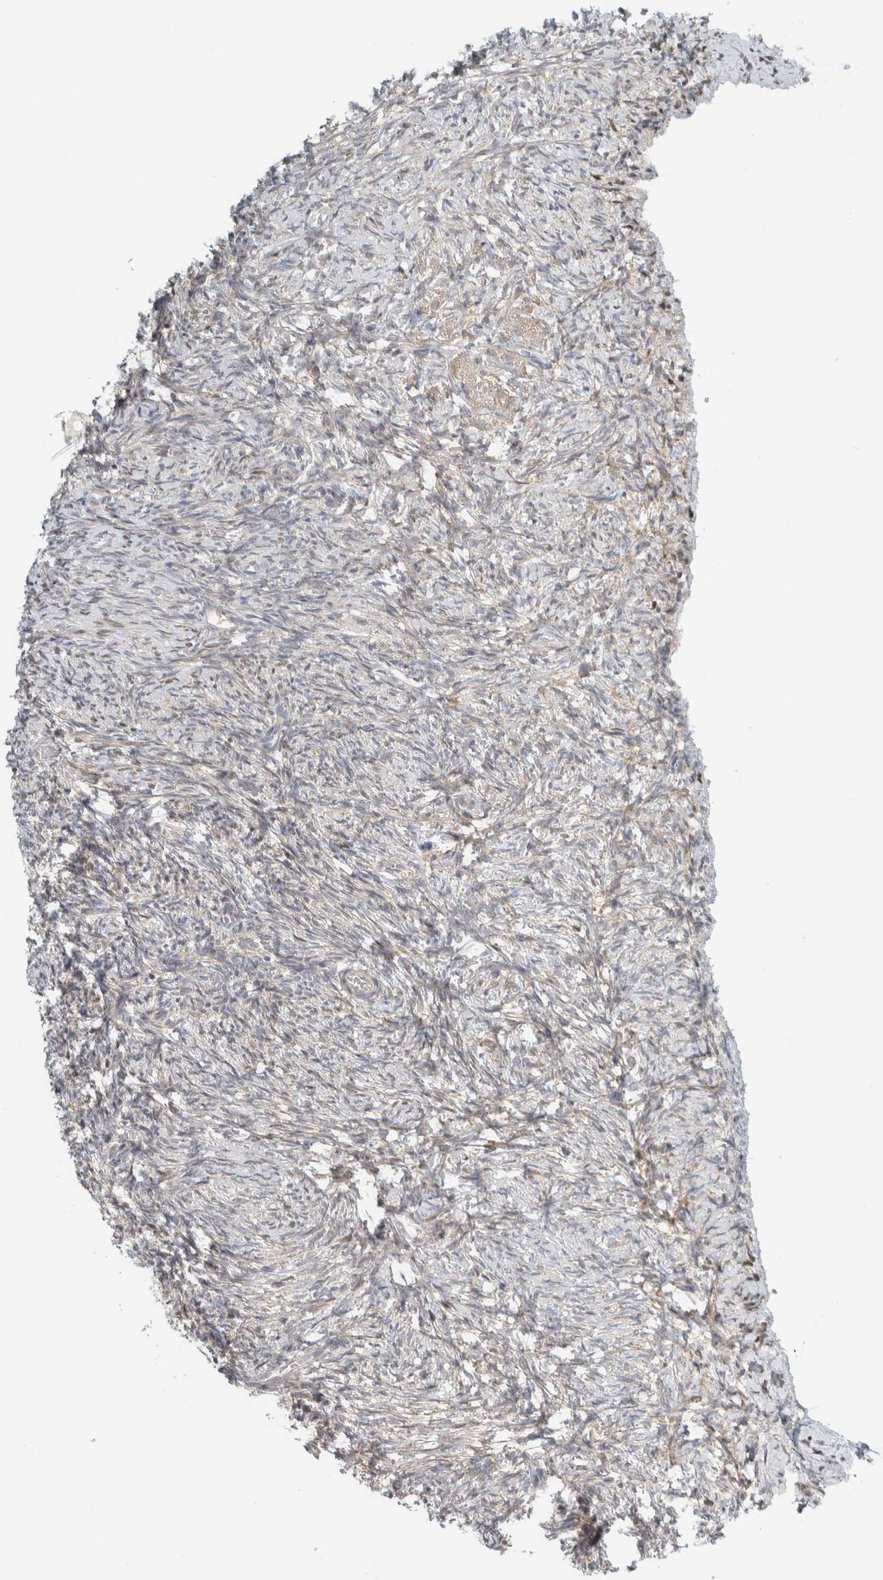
{"staining": {"intensity": "weak", "quantity": "25%-75%", "location": "cytoplasmic/membranous,nuclear"}, "tissue": "ovary", "cell_type": "Ovarian stroma cells", "image_type": "normal", "snomed": [{"axis": "morphology", "description": "Normal tissue, NOS"}, {"axis": "topography", "description": "Ovary"}], "caption": "Immunohistochemical staining of unremarkable human ovary exhibits weak cytoplasmic/membranous,nuclear protein staining in approximately 25%-75% of ovarian stroma cells.", "gene": "TFE3", "patient": {"sex": "female", "age": 41}}